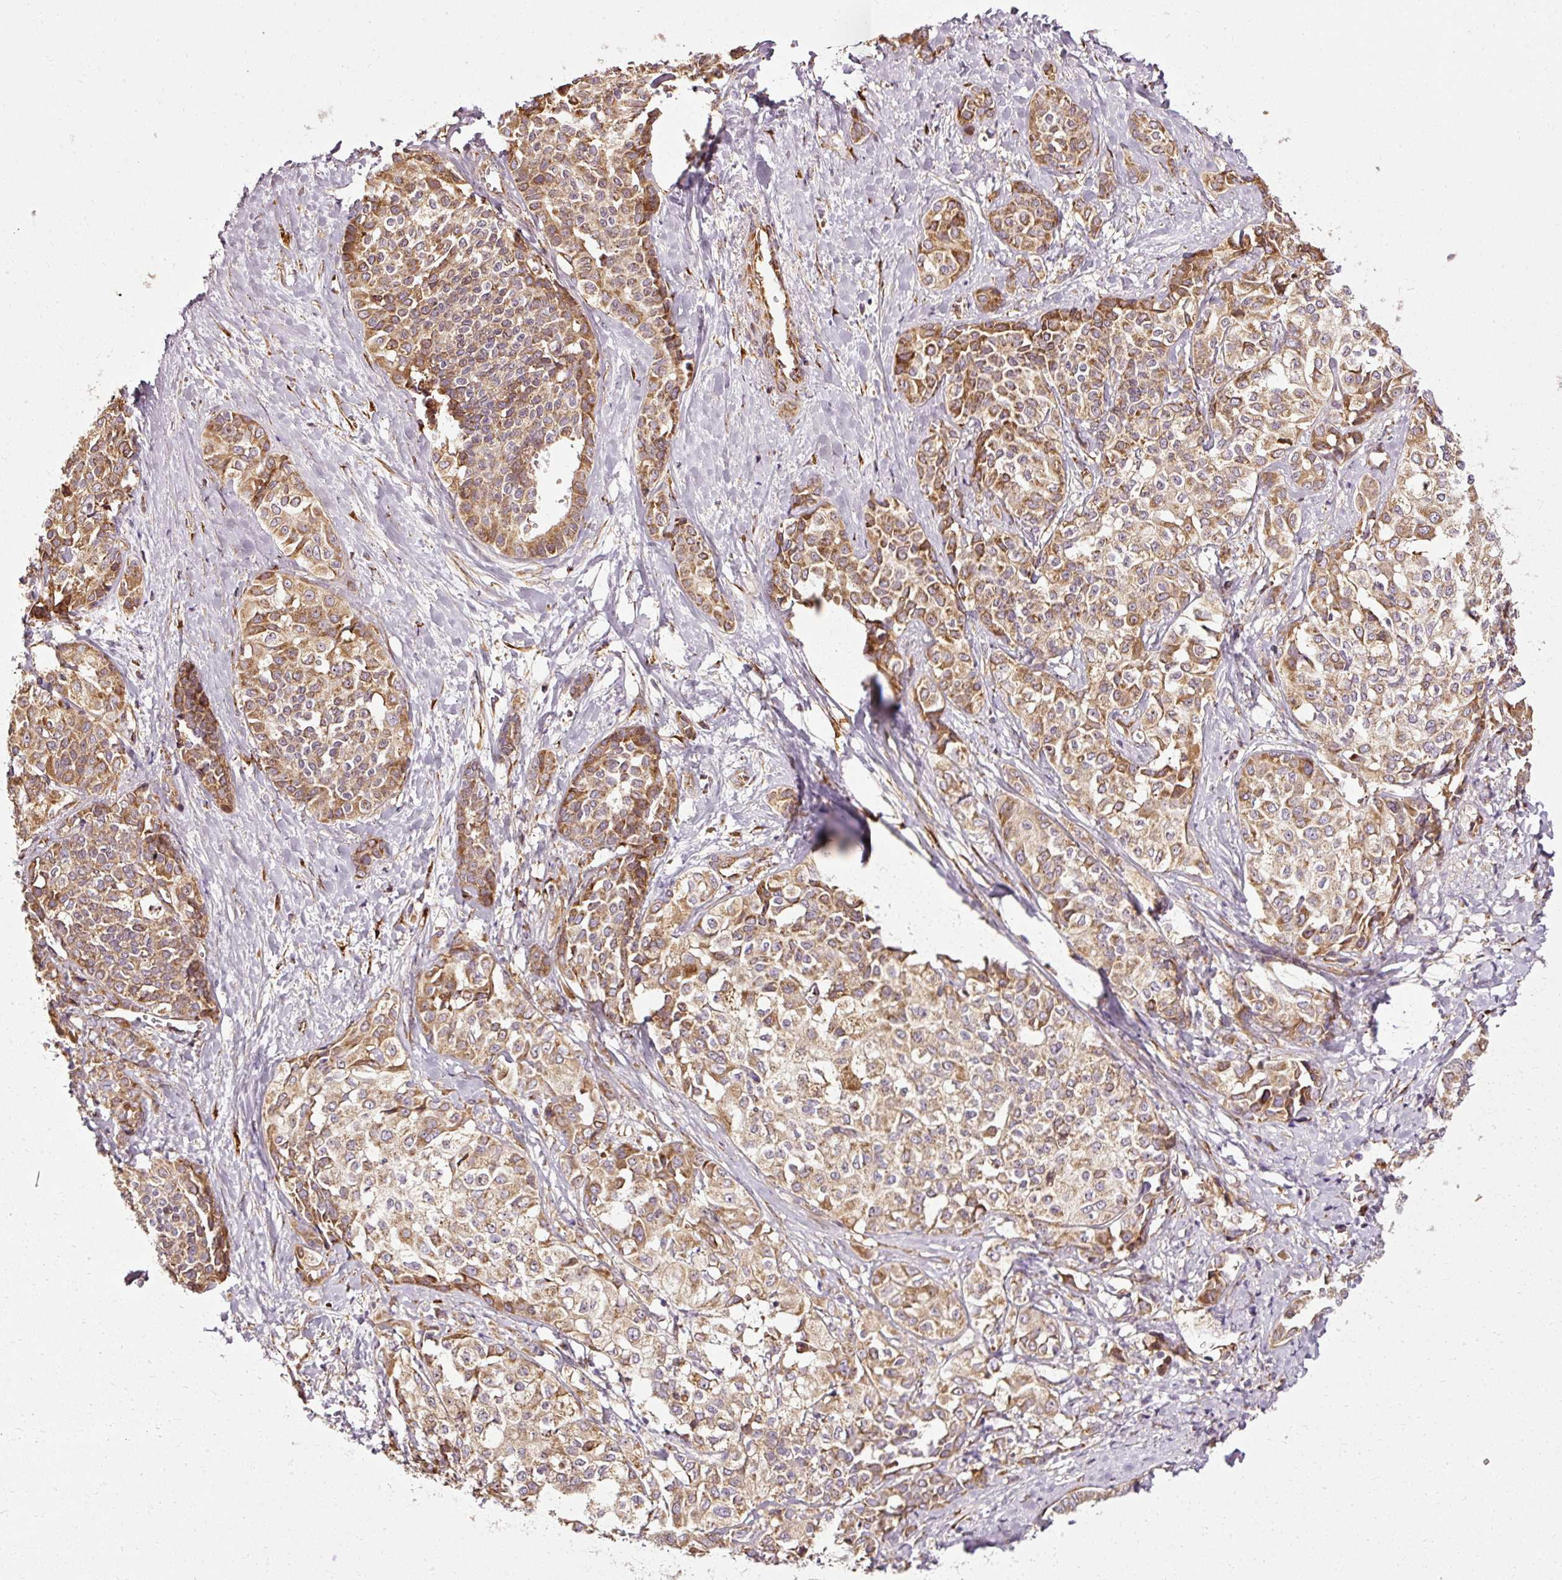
{"staining": {"intensity": "moderate", "quantity": ">75%", "location": "cytoplasmic/membranous"}, "tissue": "liver cancer", "cell_type": "Tumor cells", "image_type": "cancer", "snomed": [{"axis": "morphology", "description": "Cholangiocarcinoma"}, {"axis": "topography", "description": "Liver"}], "caption": "IHC histopathology image of neoplastic tissue: human liver cholangiocarcinoma stained using immunohistochemistry displays medium levels of moderate protein expression localized specifically in the cytoplasmic/membranous of tumor cells, appearing as a cytoplasmic/membranous brown color.", "gene": "ISCU", "patient": {"sex": "female", "age": 77}}